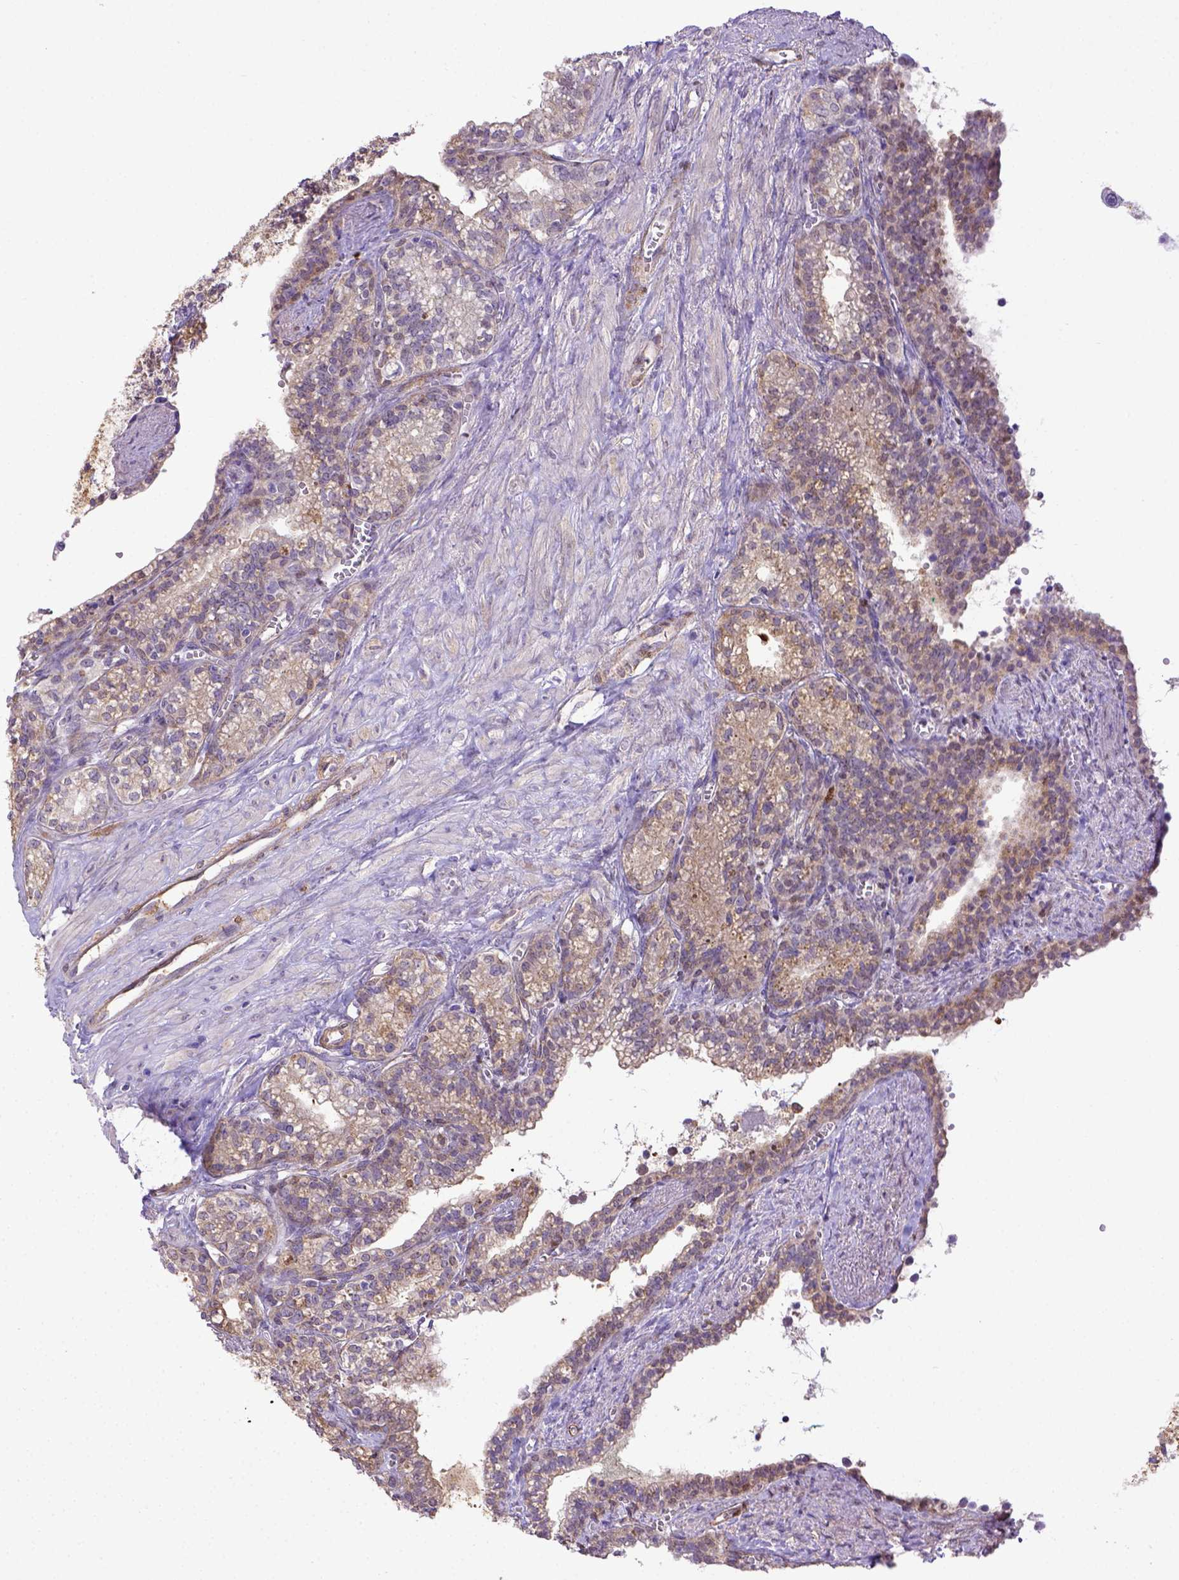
{"staining": {"intensity": "weak", "quantity": "25%-75%", "location": "cytoplasmic/membranous"}, "tissue": "seminal vesicle", "cell_type": "Glandular cells", "image_type": "normal", "snomed": [{"axis": "morphology", "description": "Normal tissue, NOS"}, {"axis": "morphology", "description": "Urothelial carcinoma, NOS"}, {"axis": "topography", "description": "Urinary bladder"}, {"axis": "topography", "description": "Seminal veicle"}], "caption": "DAB immunohistochemical staining of unremarkable human seminal vesicle demonstrates weak cytoplasmic/membranous protein expression in about 25%-75% of glandular cells. The staining was performed using DAB to visualize the protein expression in brown, while the nuclei were stained in blue with hematoxylin (Magnification: 20x).", "gene": "BTN1A1", "patient": {"sex": "male", "age": 76}}